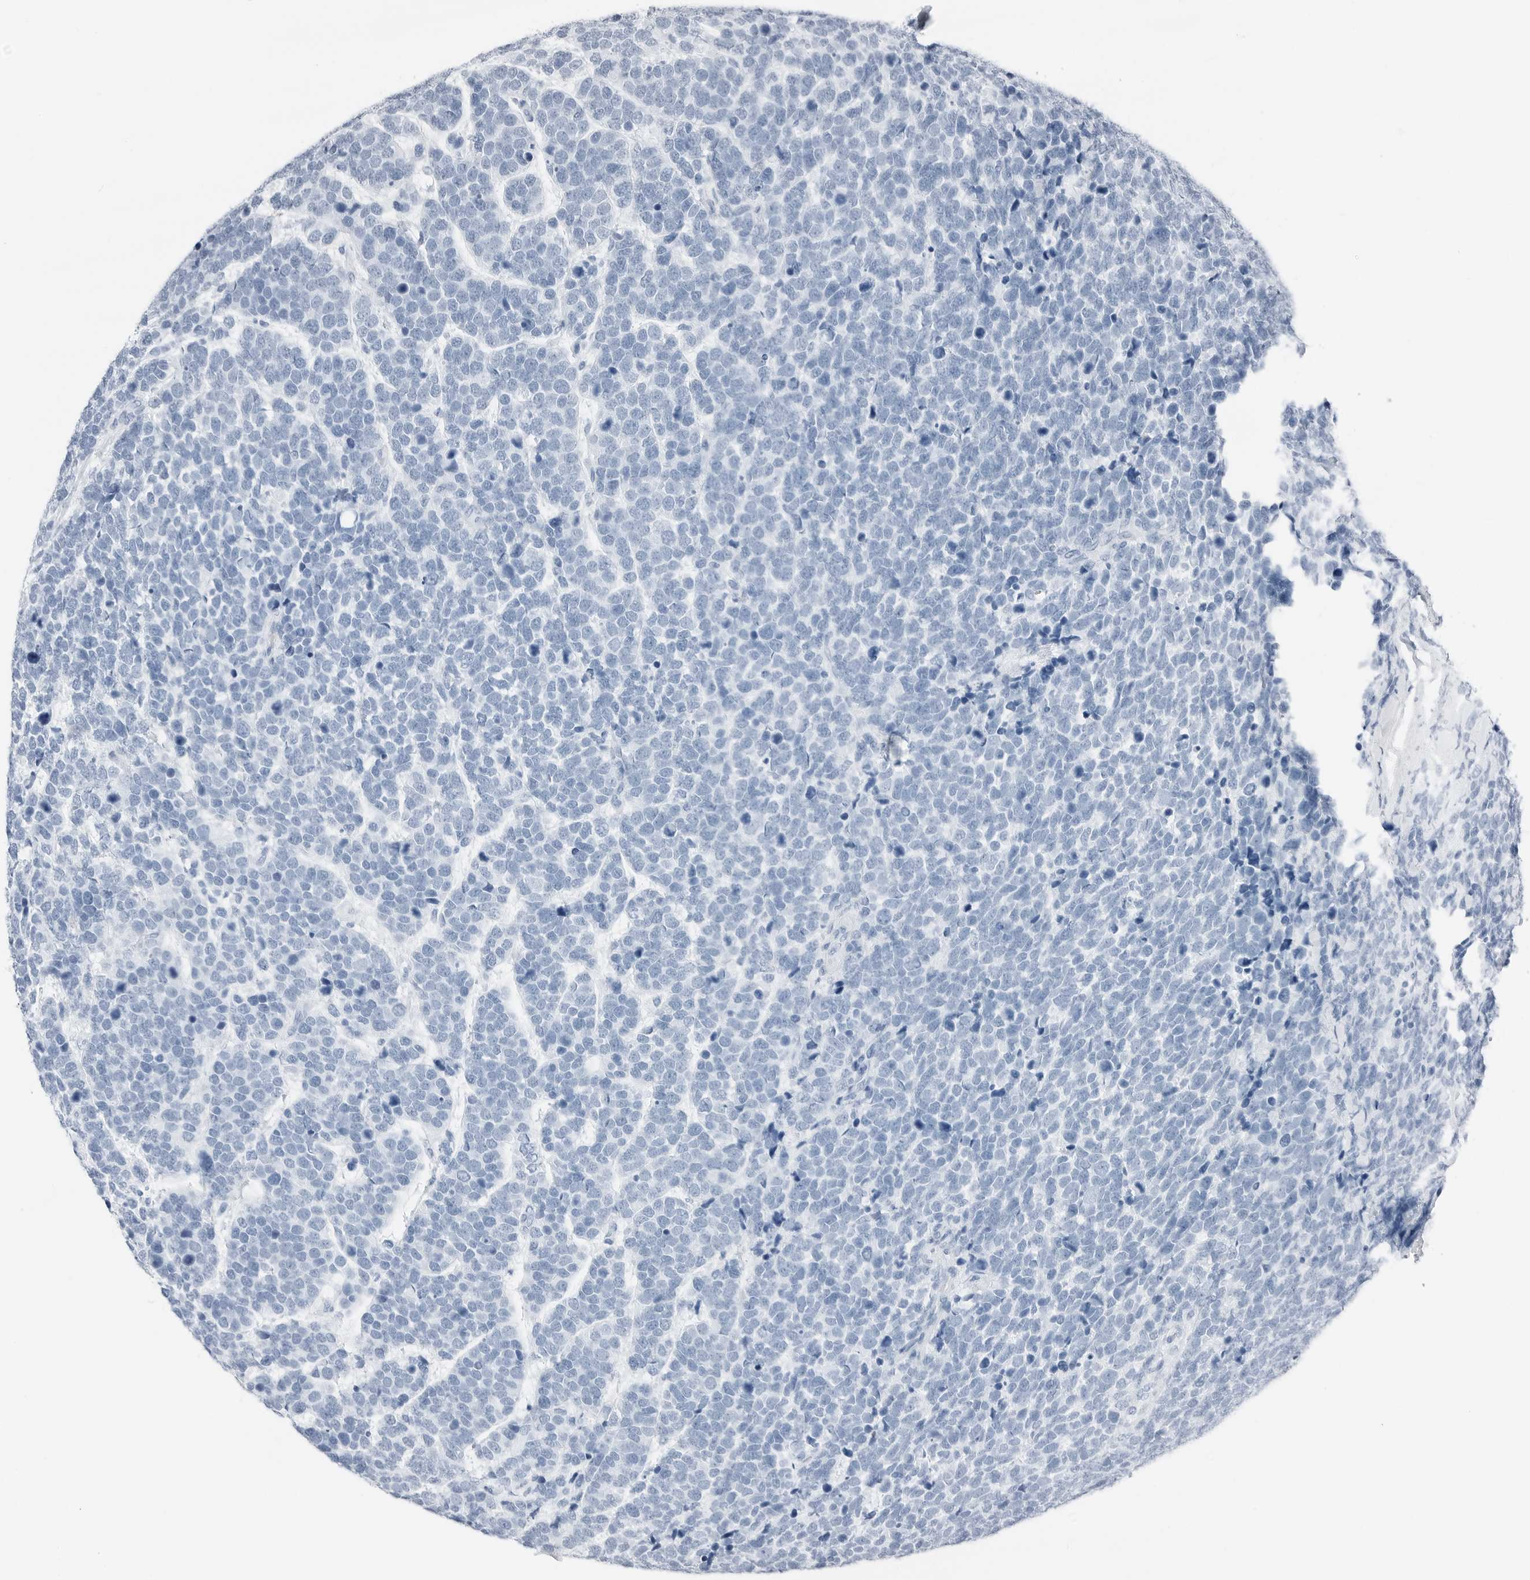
{"staining": {"intensity": "negative", "quantity": "none", "location": "none"}, "tissue": "urothelial cancer", "cell_type": "Tumor cells", "image_type": "cancer", "snomed": [{"axis": "morphology", "description": "Urothelial carcinoma, High grade"}, {"axis": "topography", "description": "Urinary bladder"}], "caption": "Micrograph shows no significant protein positivity in tumor cells of urothelial cancer.", "gene": "SLPI", "patient": {"sex": "female", "age": 82}}